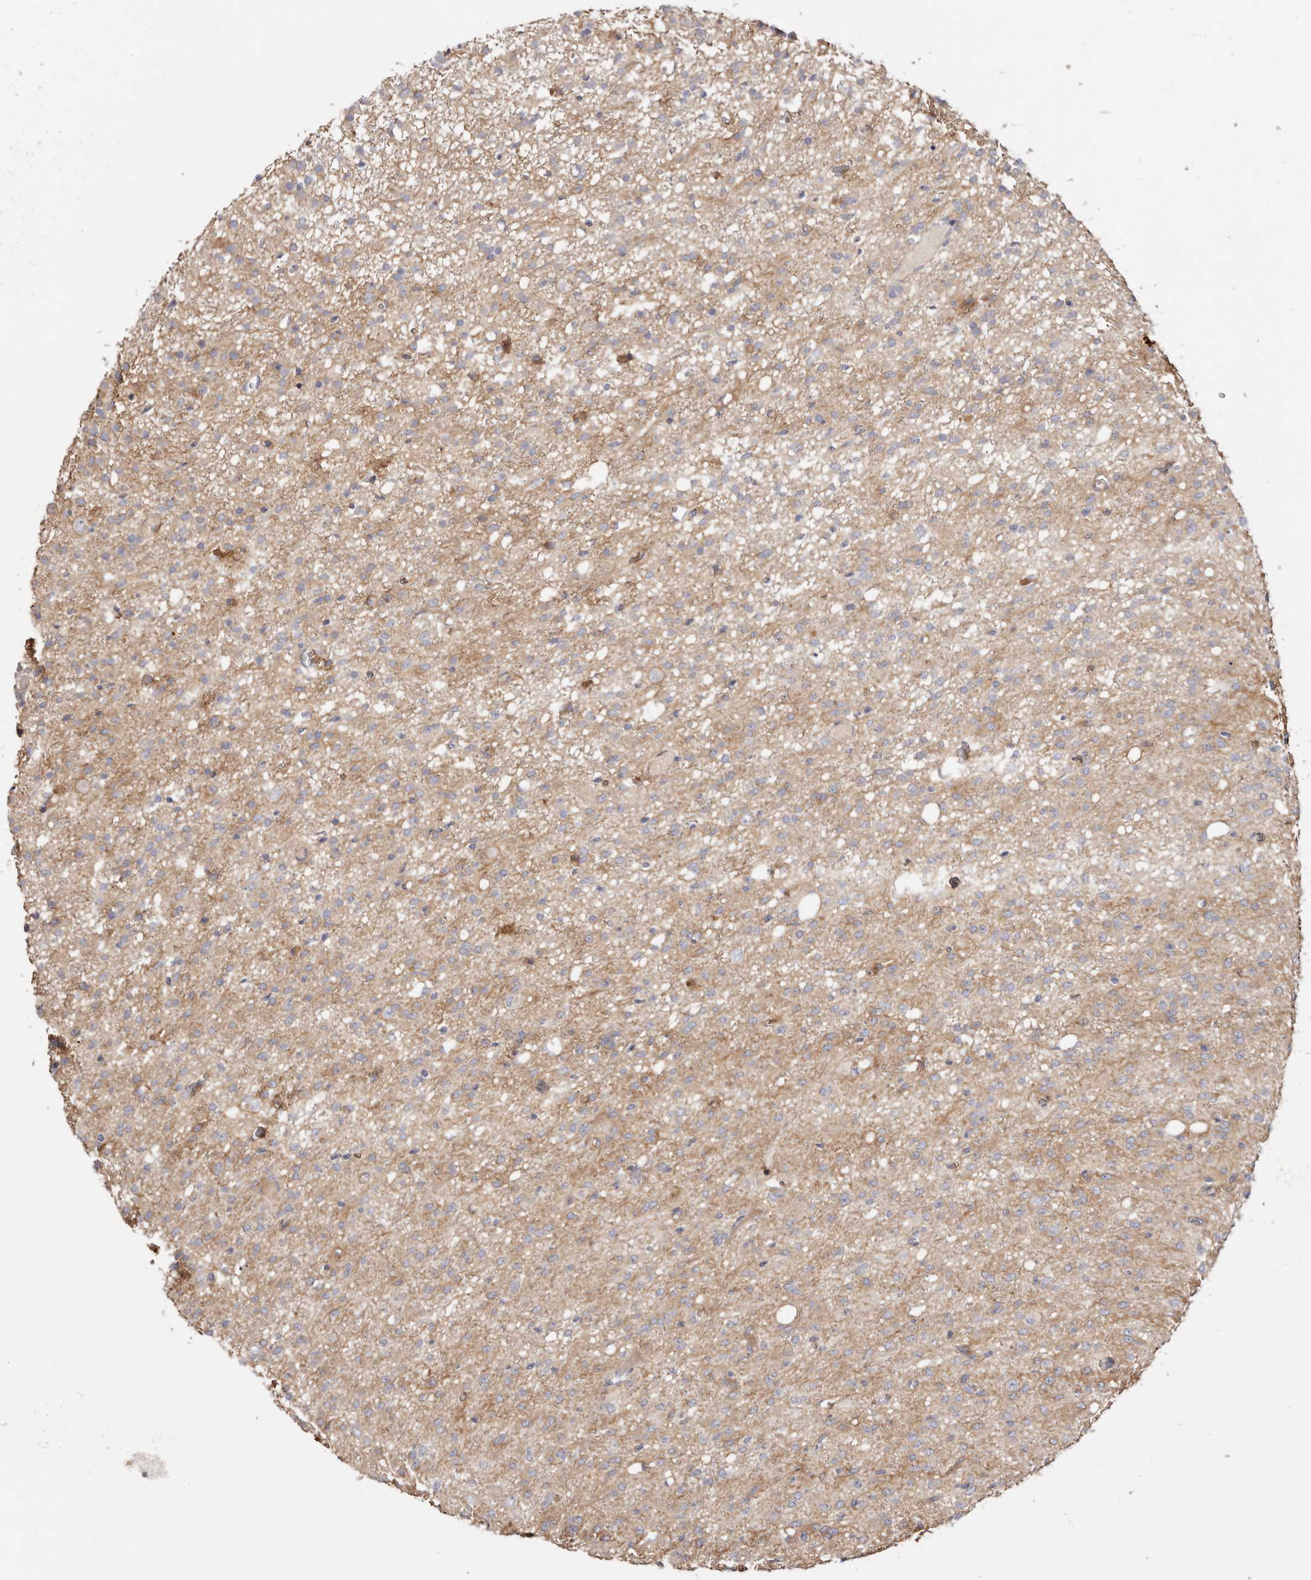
{"staining": {"intensity": "weak", "quantity": "25%-75%", "location": "cytoplasmic/membranous"}, "tissue": "glioma", "cell_type": "Tumor cells", "image_type": "cancer", "snomed": [{"axis": "morphology", "description": "Glioma, malignant, High grade"}, {"axis": "topography", "description": "Brain"}], "caption": "High-magnification brightfield microscopy of glioma stained with DAB (brown) and counterstained with hematoxylin (blue). tumor cells exhibit weak cytoplasmic/membranous expression is seen in about25%-75% of cells.", "gene": "STK16", "patient": {"sex": "female", "age": 59}}